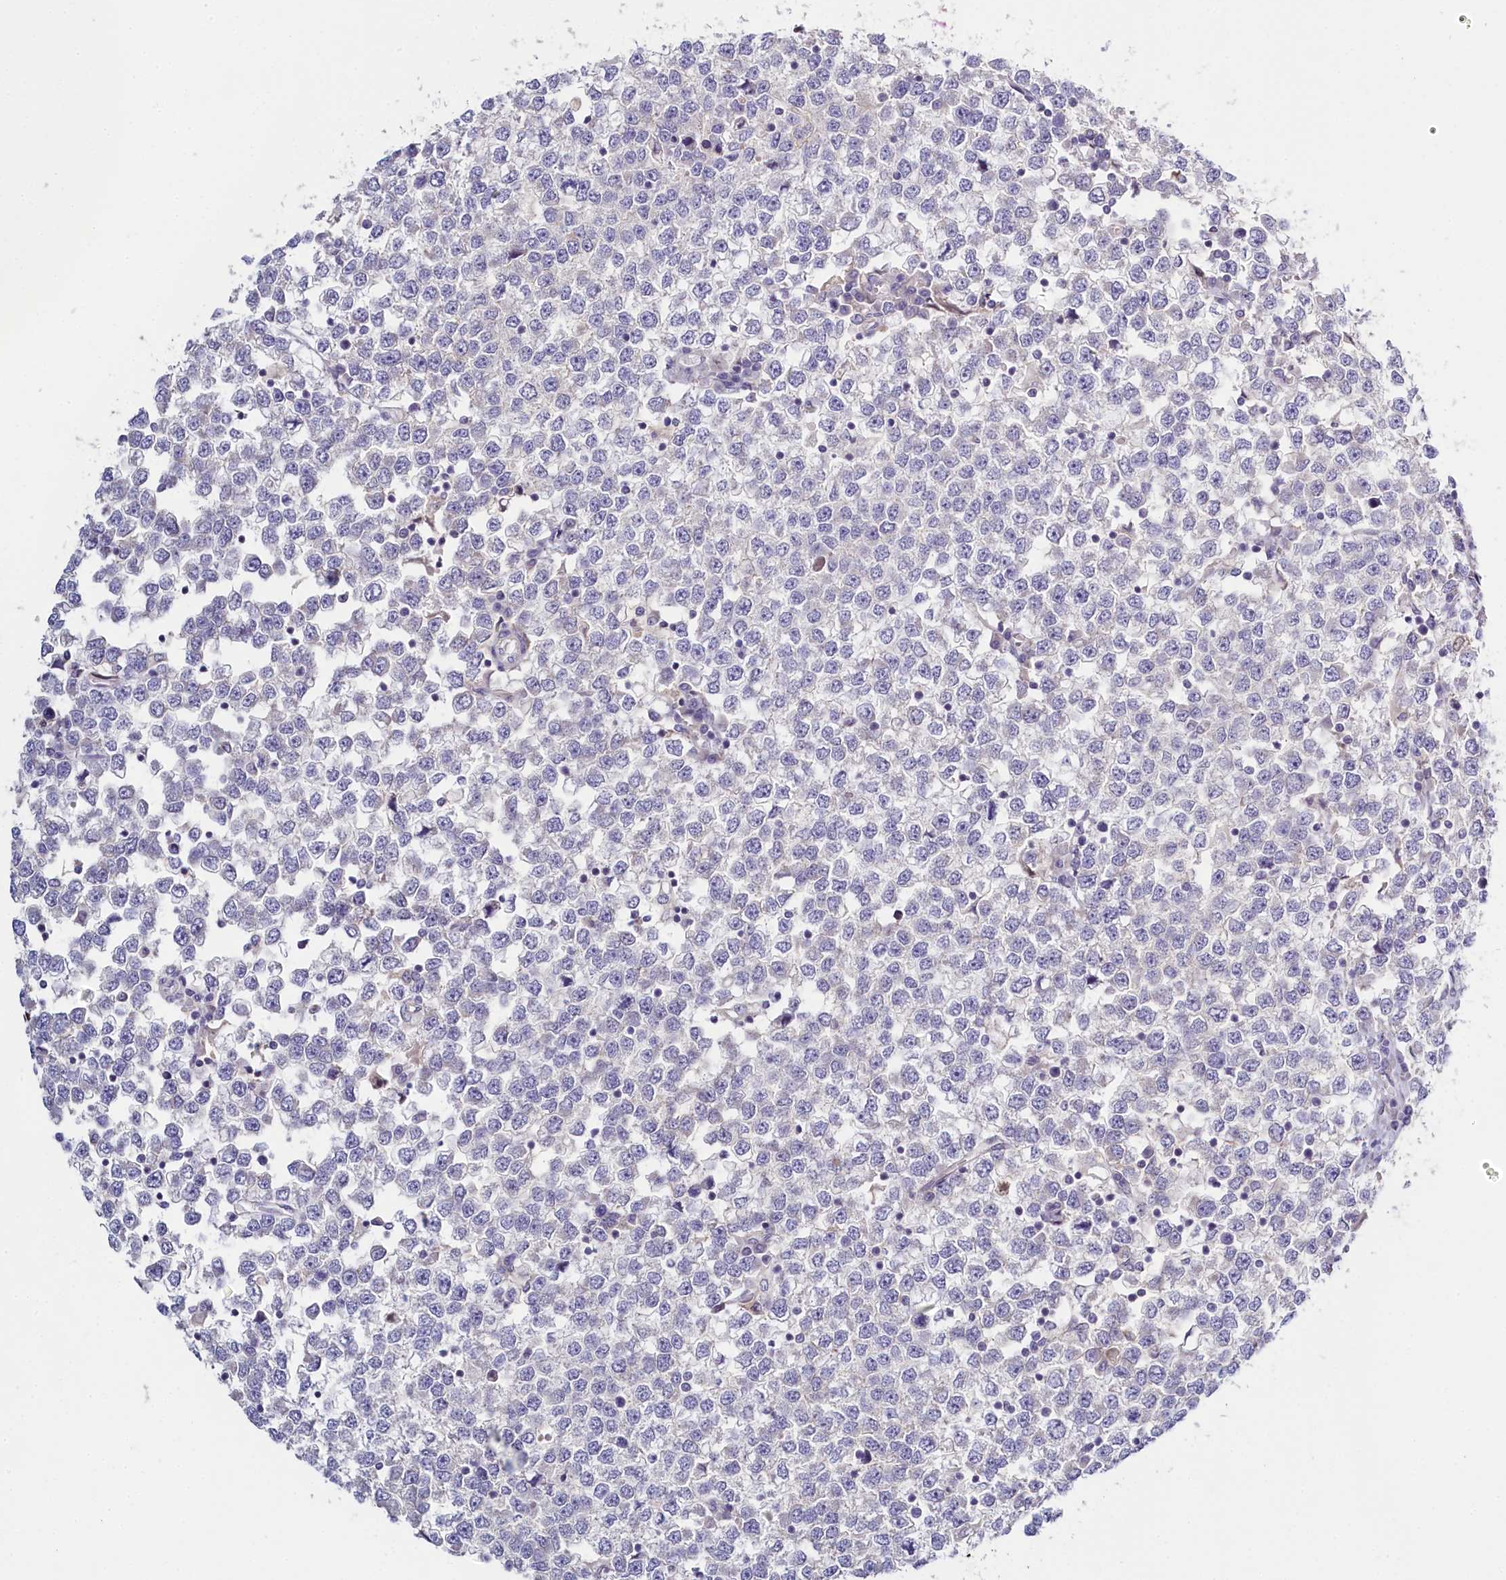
{"staining": {"intensity": "negative", "quantity": "none", "location": "none"}, "tissue": "testis cancer", "cell_type": "Tumor cells", "image_type": "cancer", "snomed": [{"axis": "morphology", "description": "Seminoma, NOS"}, {"axis": "topography", "description": "Testis"}], "caption": "DAB (3,3'-diaminobenzidine) immunohistochemical staining of testis seminoma reveals no significant staining in tumor cells.", "gene": "PDE6D", "patient": {"sex": "male", "age": 65}}